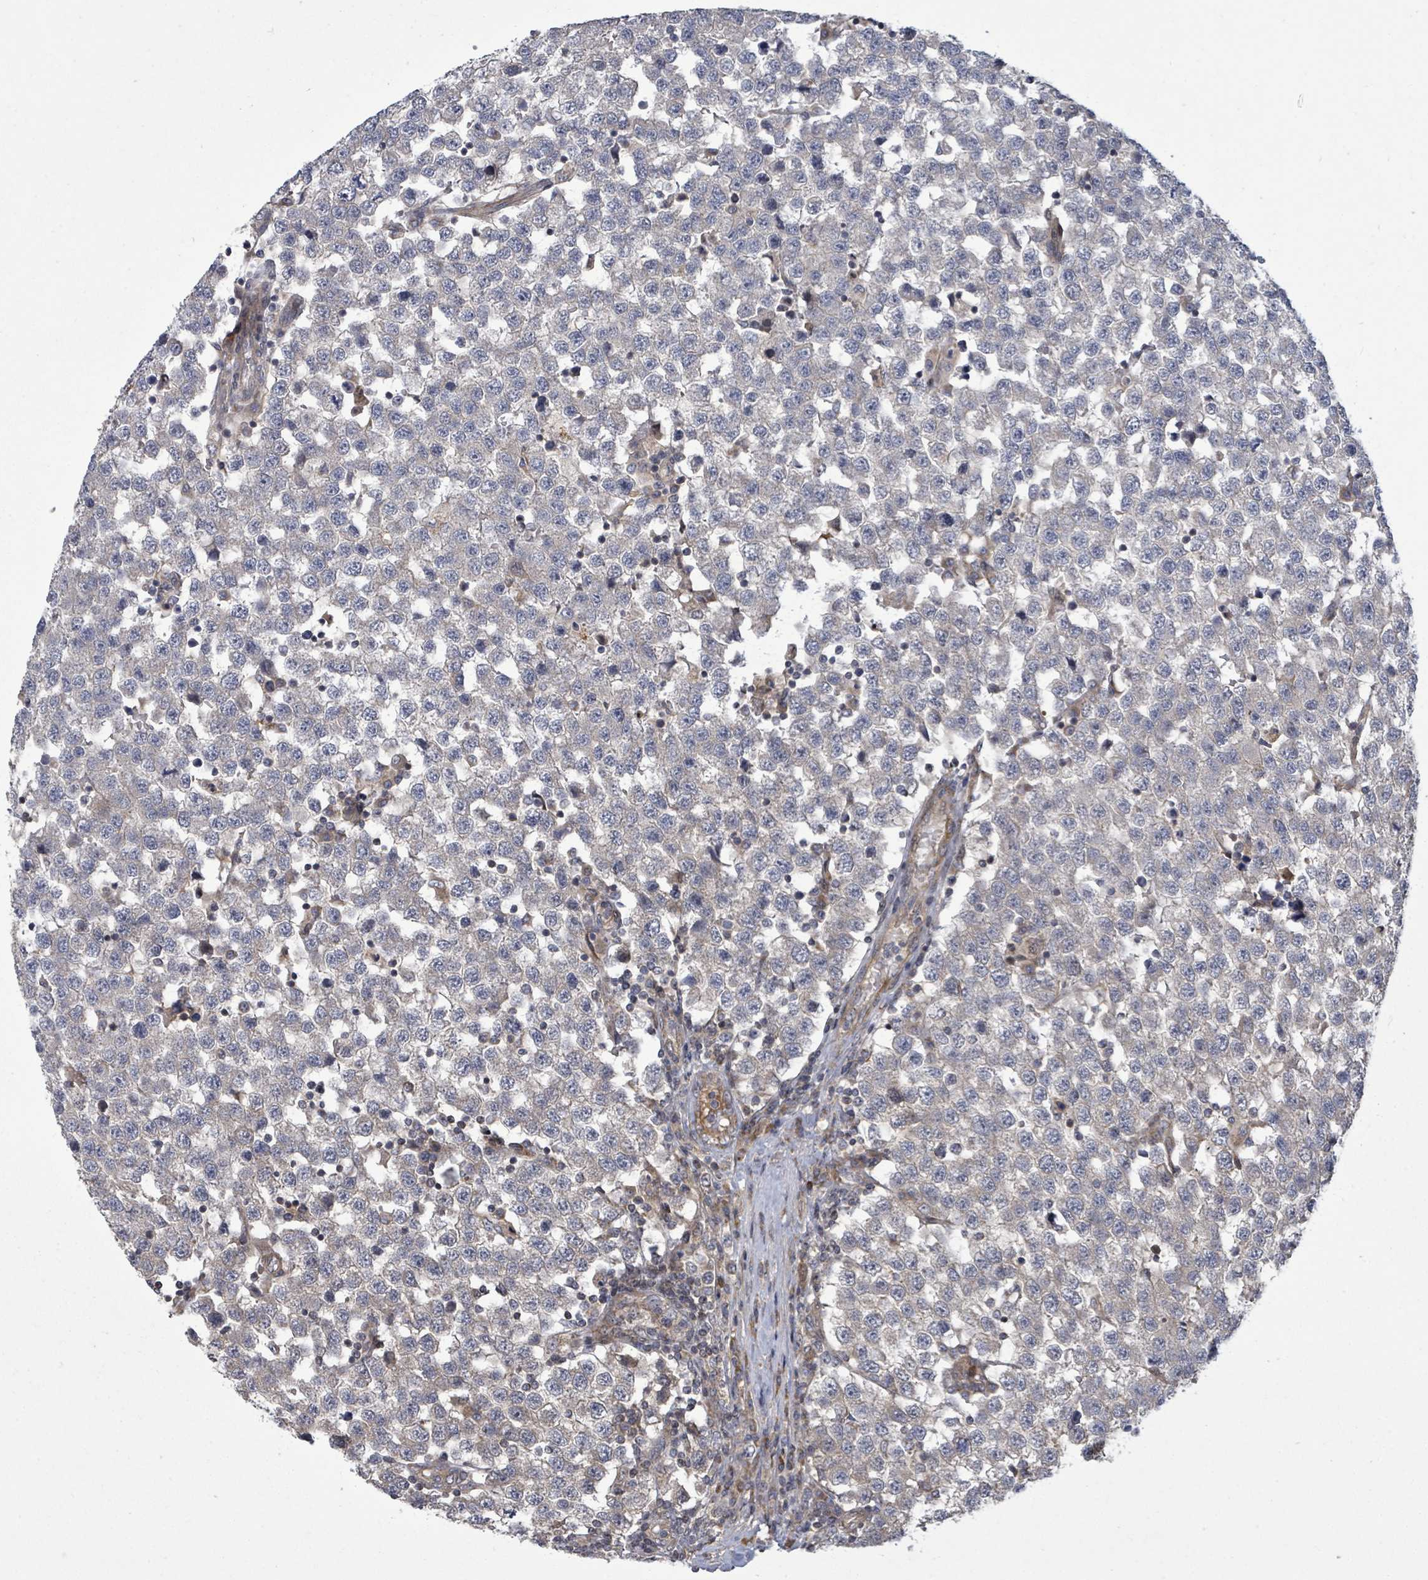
{"staining": {"intensity": "negative", "quantity": "none", "location": "none"}, "tissue": "testis cancer", "cell_type": "Tumor cells", "image_type": "cancer", "snomed": [{"axis": "morphology", "description": "Seminoma, NOS"}, {"axis": "topography", "description": "Testis"}], "caption": "Immunohistochemistry image of human testis cancer stained for a protein (brown), which exhibits no expression in tumor cells.", "gene": "KRTAP27-1", "patient": {"sex": "male", "age": 34}}